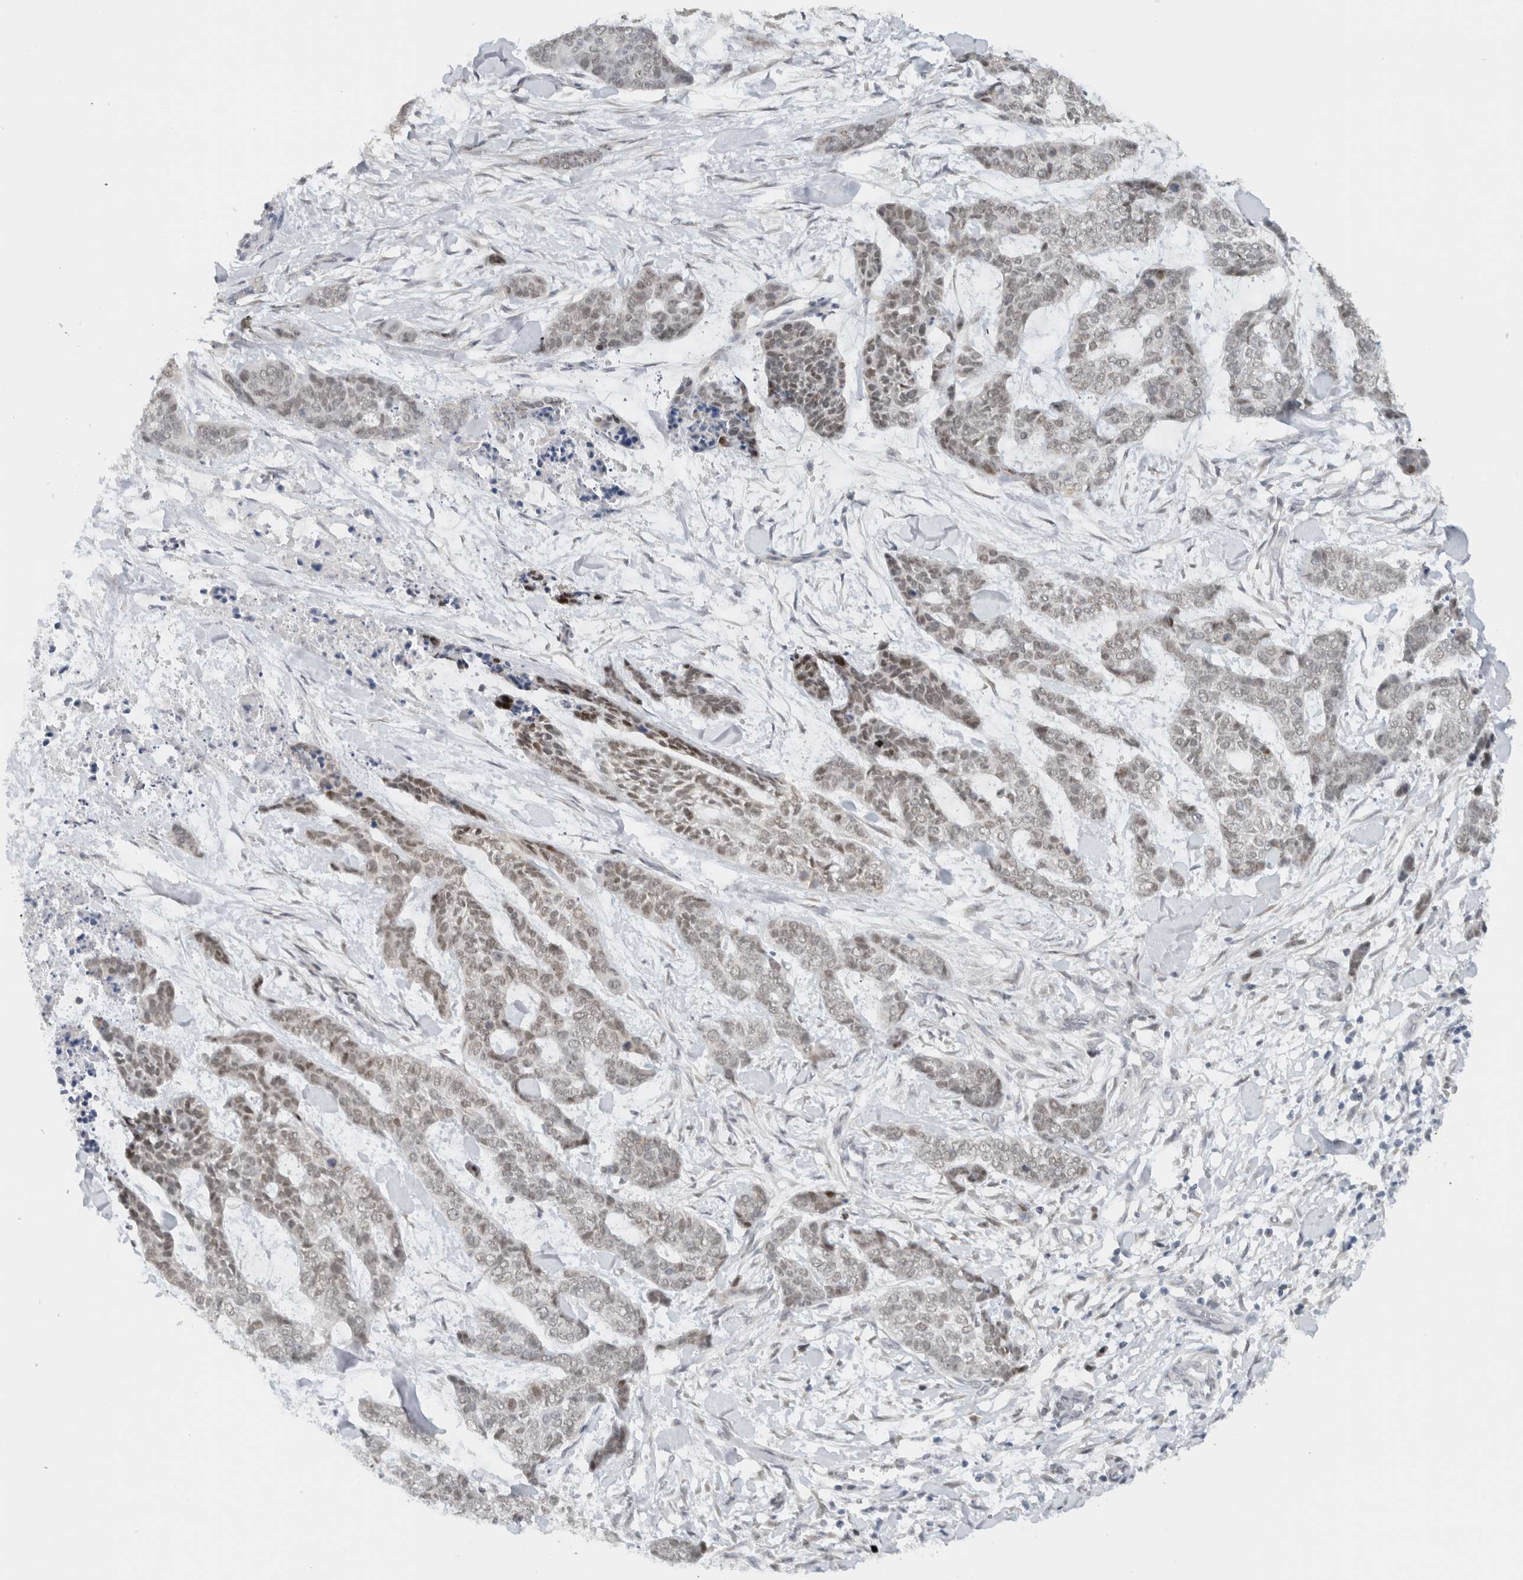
{"staining": {"intensity": "weak", "quantity": ">75%", "location": "nuclear"}, "tissue": "skin cancer", "cell_type": "Tumor cells", "image_type": "cancer", "snomed": [{"axis": "morphology", "description": "Basal cell carcinoma"}, {"axis": "topography", "description": "Skin"}], "caption": "Skin cancer stained with immunohistochemistry displays weak nuclear positivity in approximately >75% of tumor cells.", "gene": "HNRNPR", "patient": {"sex": "female", "age": 64}}